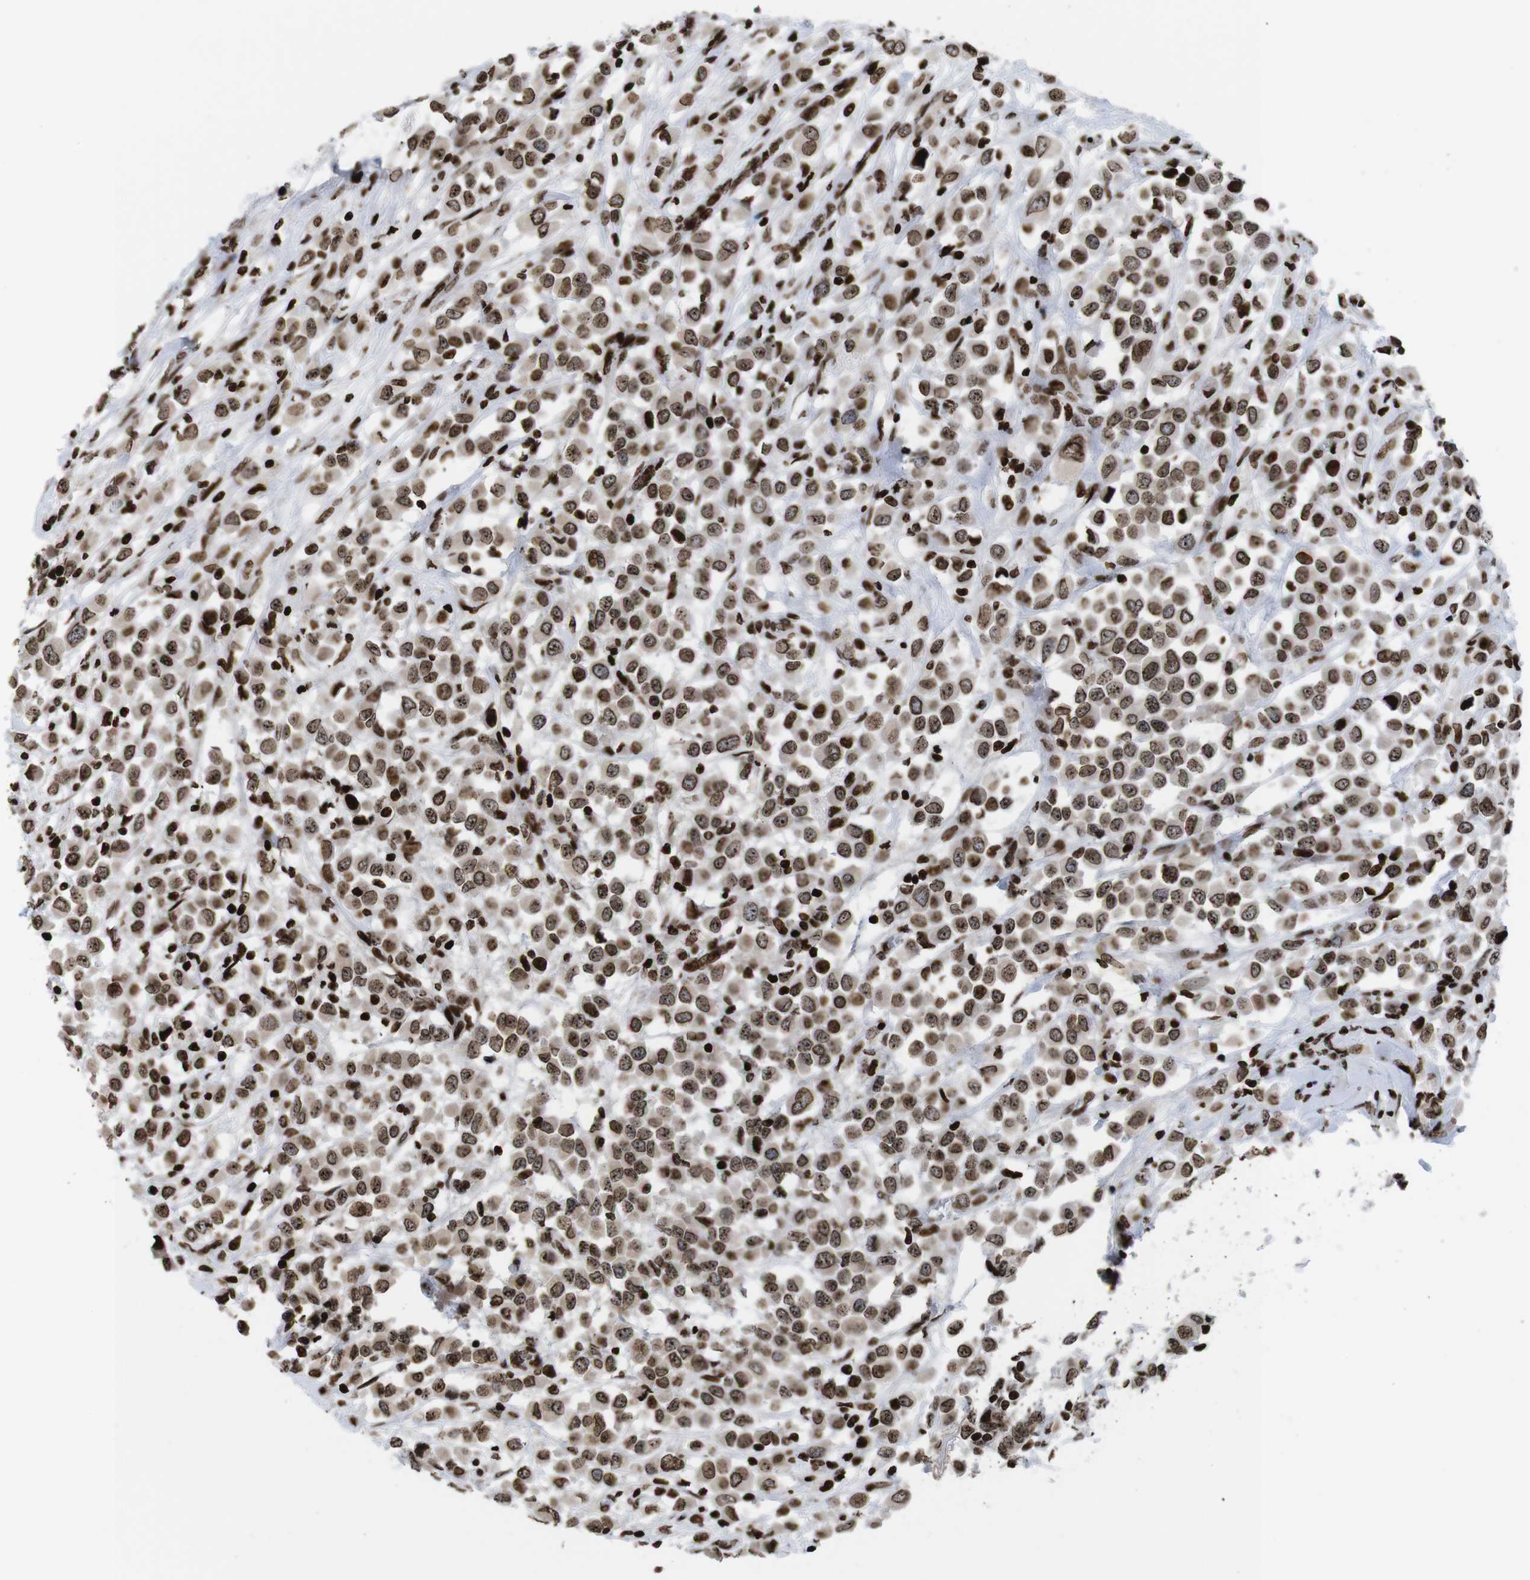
{"staining": {"intensity": "strong", "quantity": ">75%", "location": "nuclear"}, "tissue": "breast cancer", "cell_type": "Tumor cells", "image_type": "cancer", "snomed": [{"axis": "morphology", "description": "Duct carcinoma"}, {"axis": "topography", "description": "Breast"}], "caption": "Immunohistochemistry photomicrograph of neoplastic tissue: human invasive ductal carcinoma (breast) stained using immunohistochemistry reveals high levels of strong protein expression localized specifically in the nuclear of tumor cells, appearing as a nuclear brown color.", "gene": "H1-4", "patient": {"sex": "female", "age": 61}}